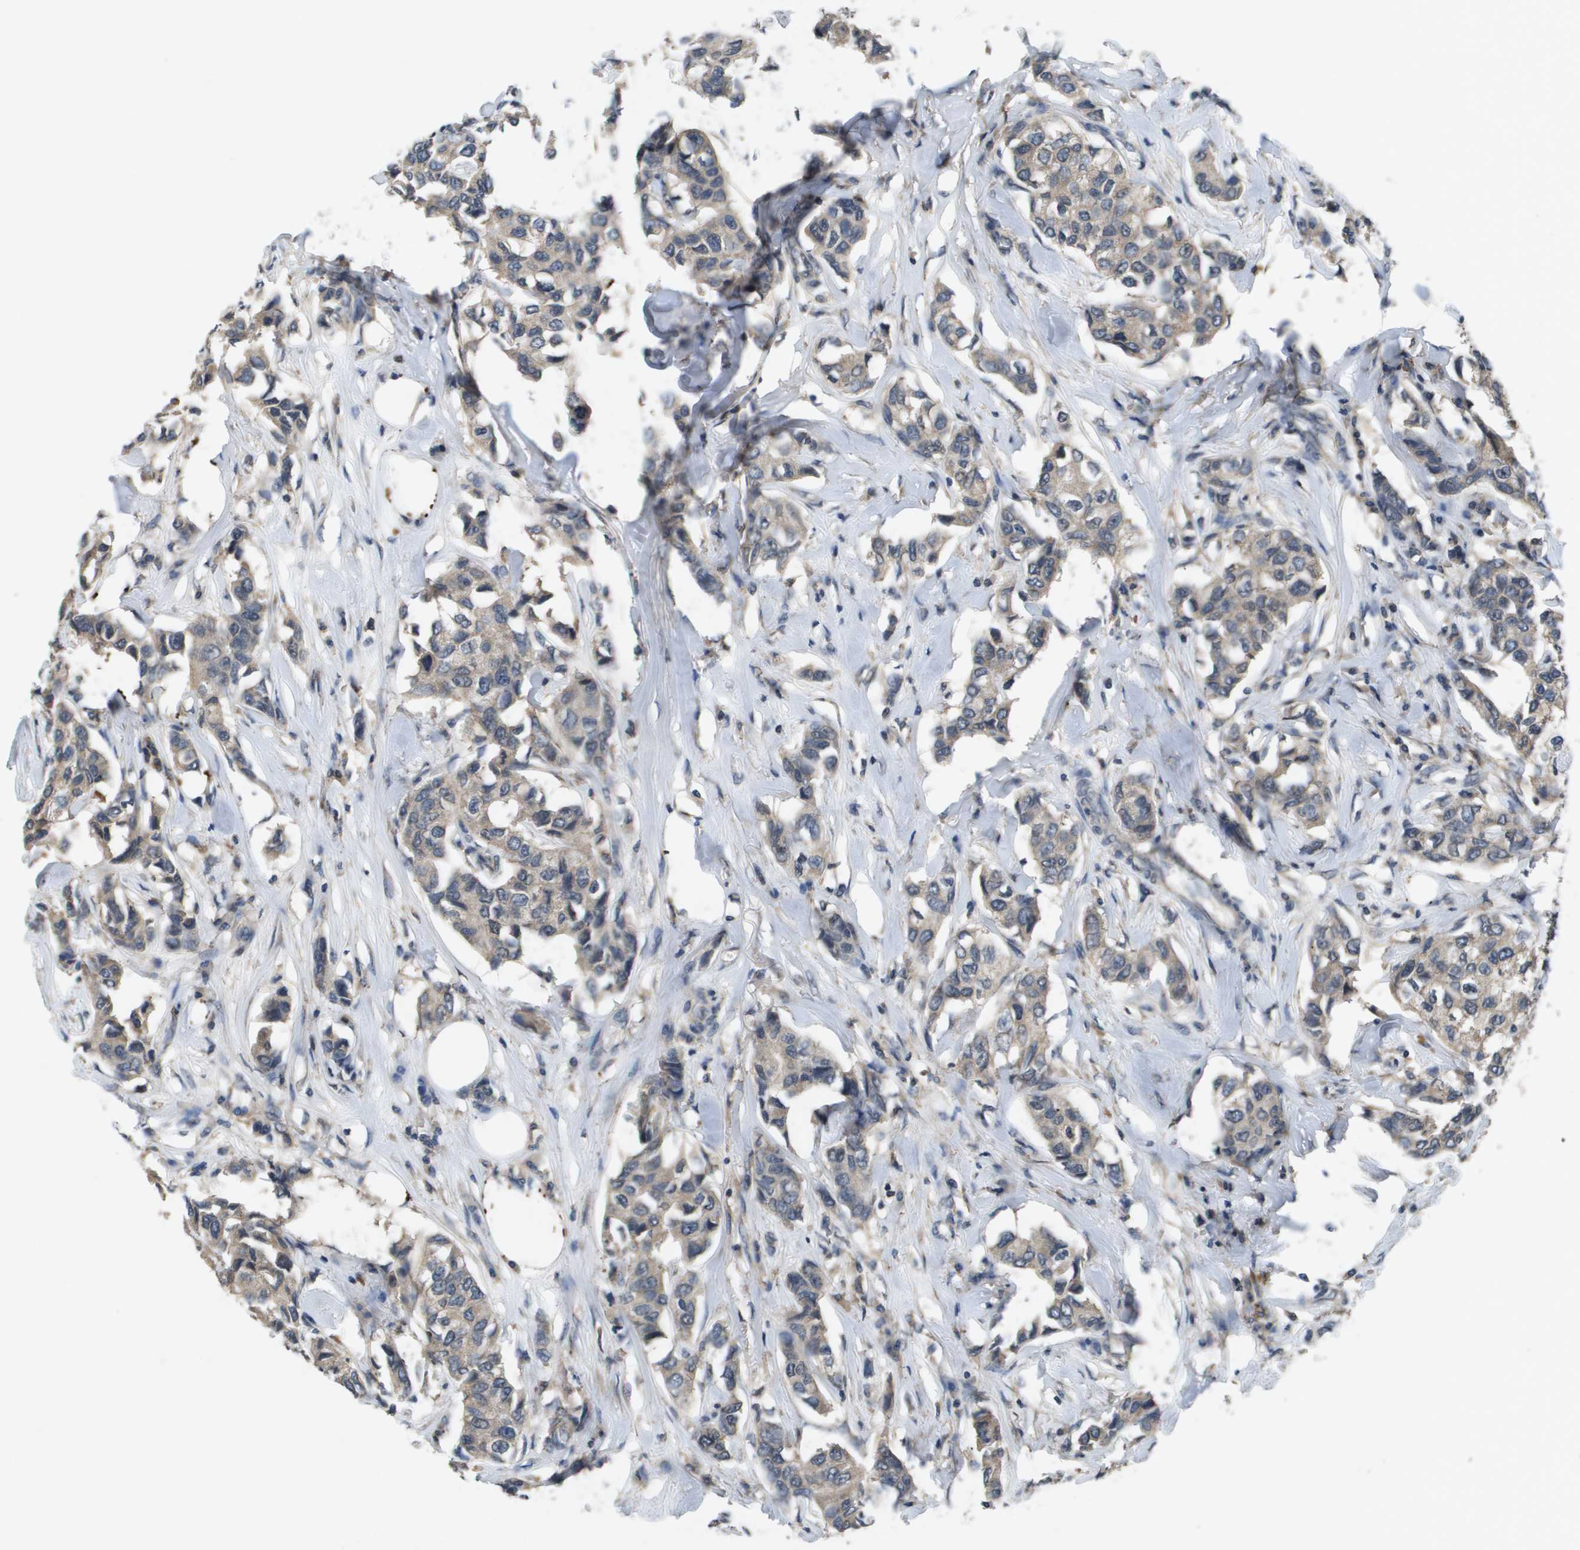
{"staining": {"intensity": "weak", "quantity": ">75%", "location": "cytoplasmic/membranous"}, "tissue": "breast cancer", "cell_type": "Tumor cells", "image_type": "cancer", "snomed": [{"axis": "morphology", "description": "Duct carcinoma"}, {"axis": "topography", "description": "Breast"}], "caption": "Protein staining by immunohistochemistry (IHC) exhibits weak cytoplasmic/membranous expression in approximately >75% of tumor cells in infiltrating ductal carcinoma (breast).", "gene": "PROC", "patient": {"sex": "female", "age": 80}}